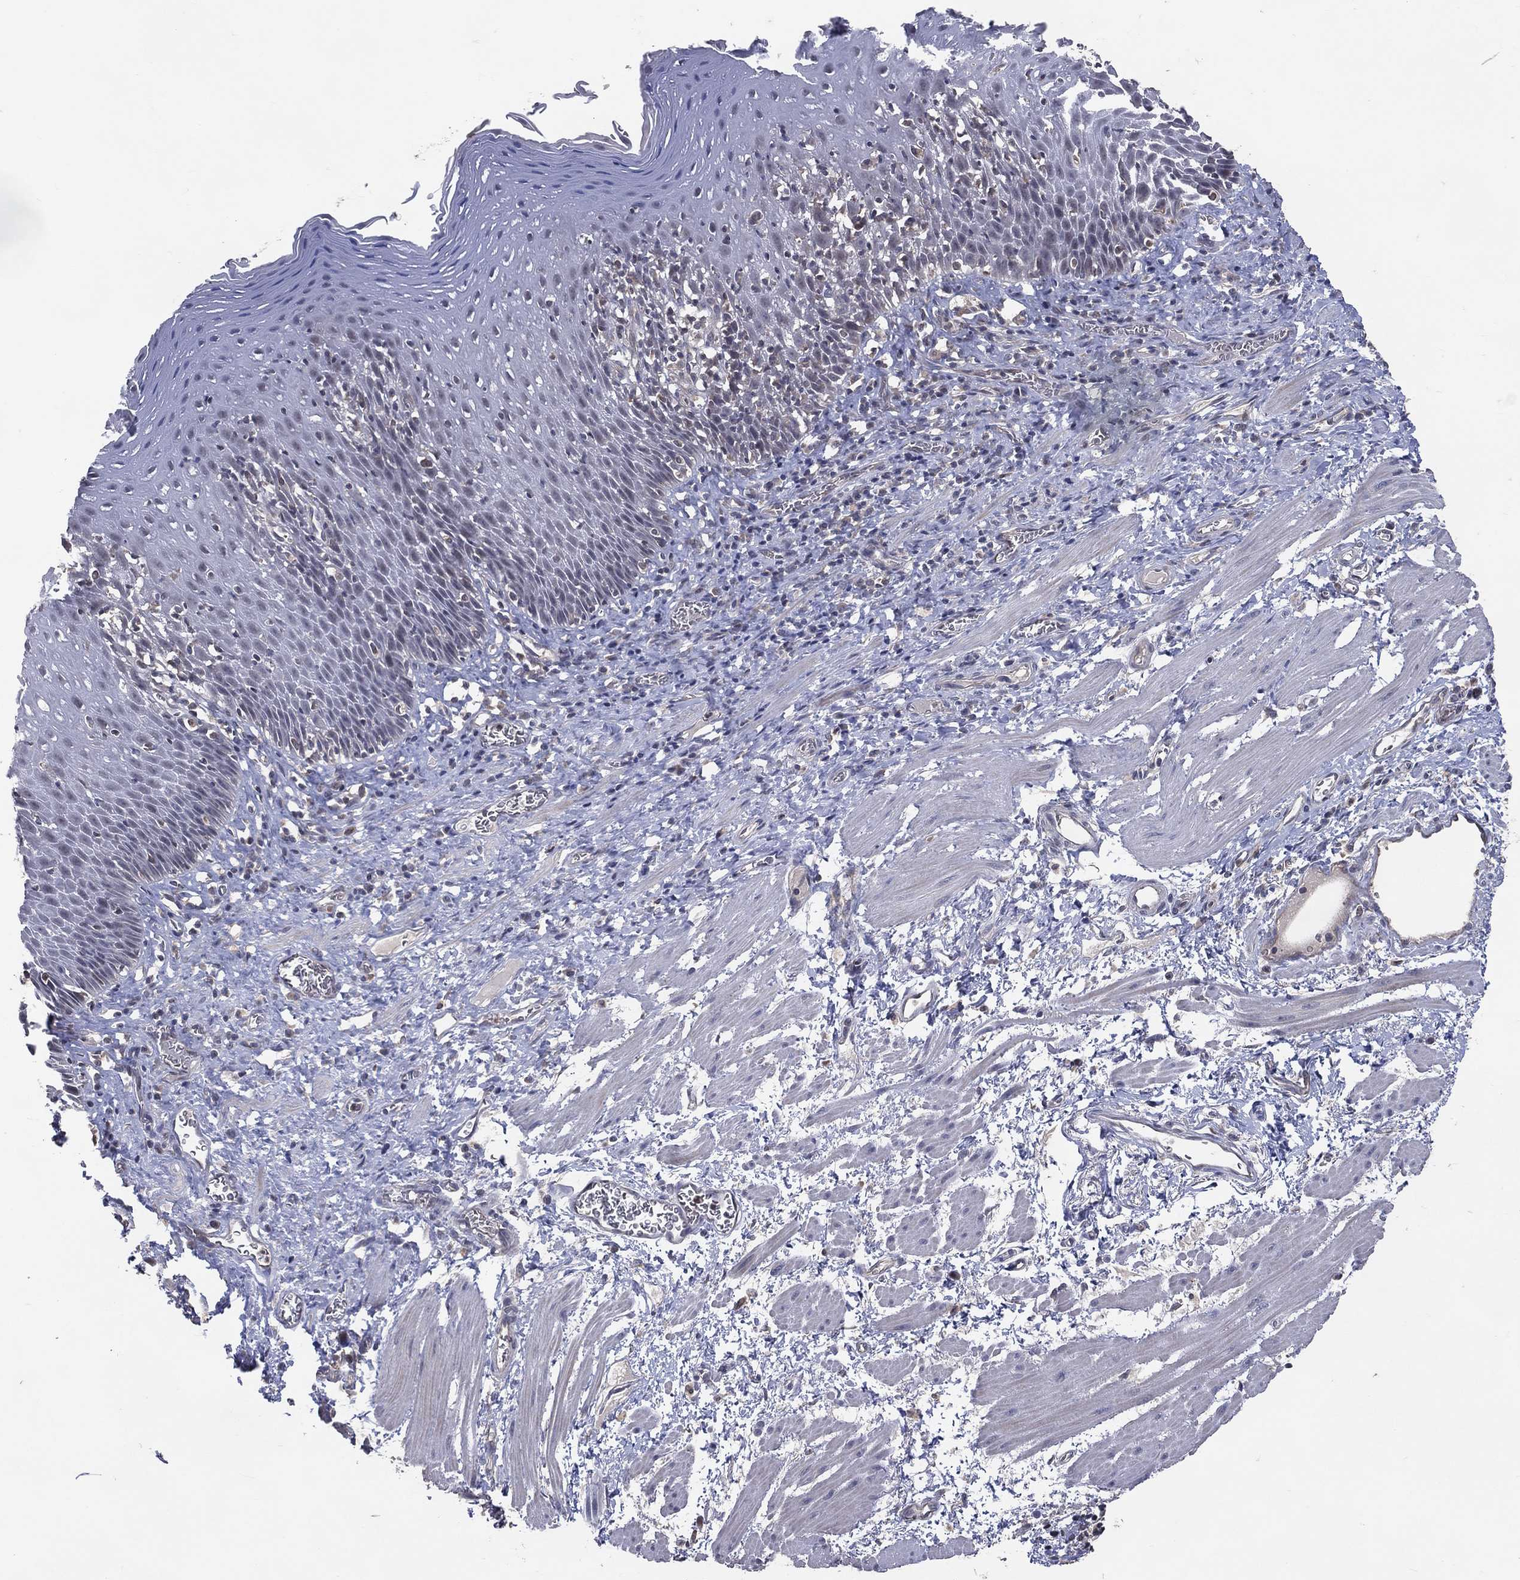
{"staining": {"intensity": "negative", "quantity": "none", "location": "none"}, "tissue": "esophagus", "cell_type": "Squamous epithelial cells", "image_type": "normal", "snomed": [{"axis": "morphology", "description": "Normal tissue, NOS"}, {"axis": "morphology", "description": "Adenocarcinoma, NOS"}, {"axis": "topography", "description": "Esophagus"}, {"axis": "topography", "description": "Stomach, upper"}], "caption": "DAB immunohistochemical staining of unremarkable human esophagus demonstrates no significant positivity in squamous epithelial cells.", "gene": "DNAH7", "patient": {"sex": "male", "age": 74}}